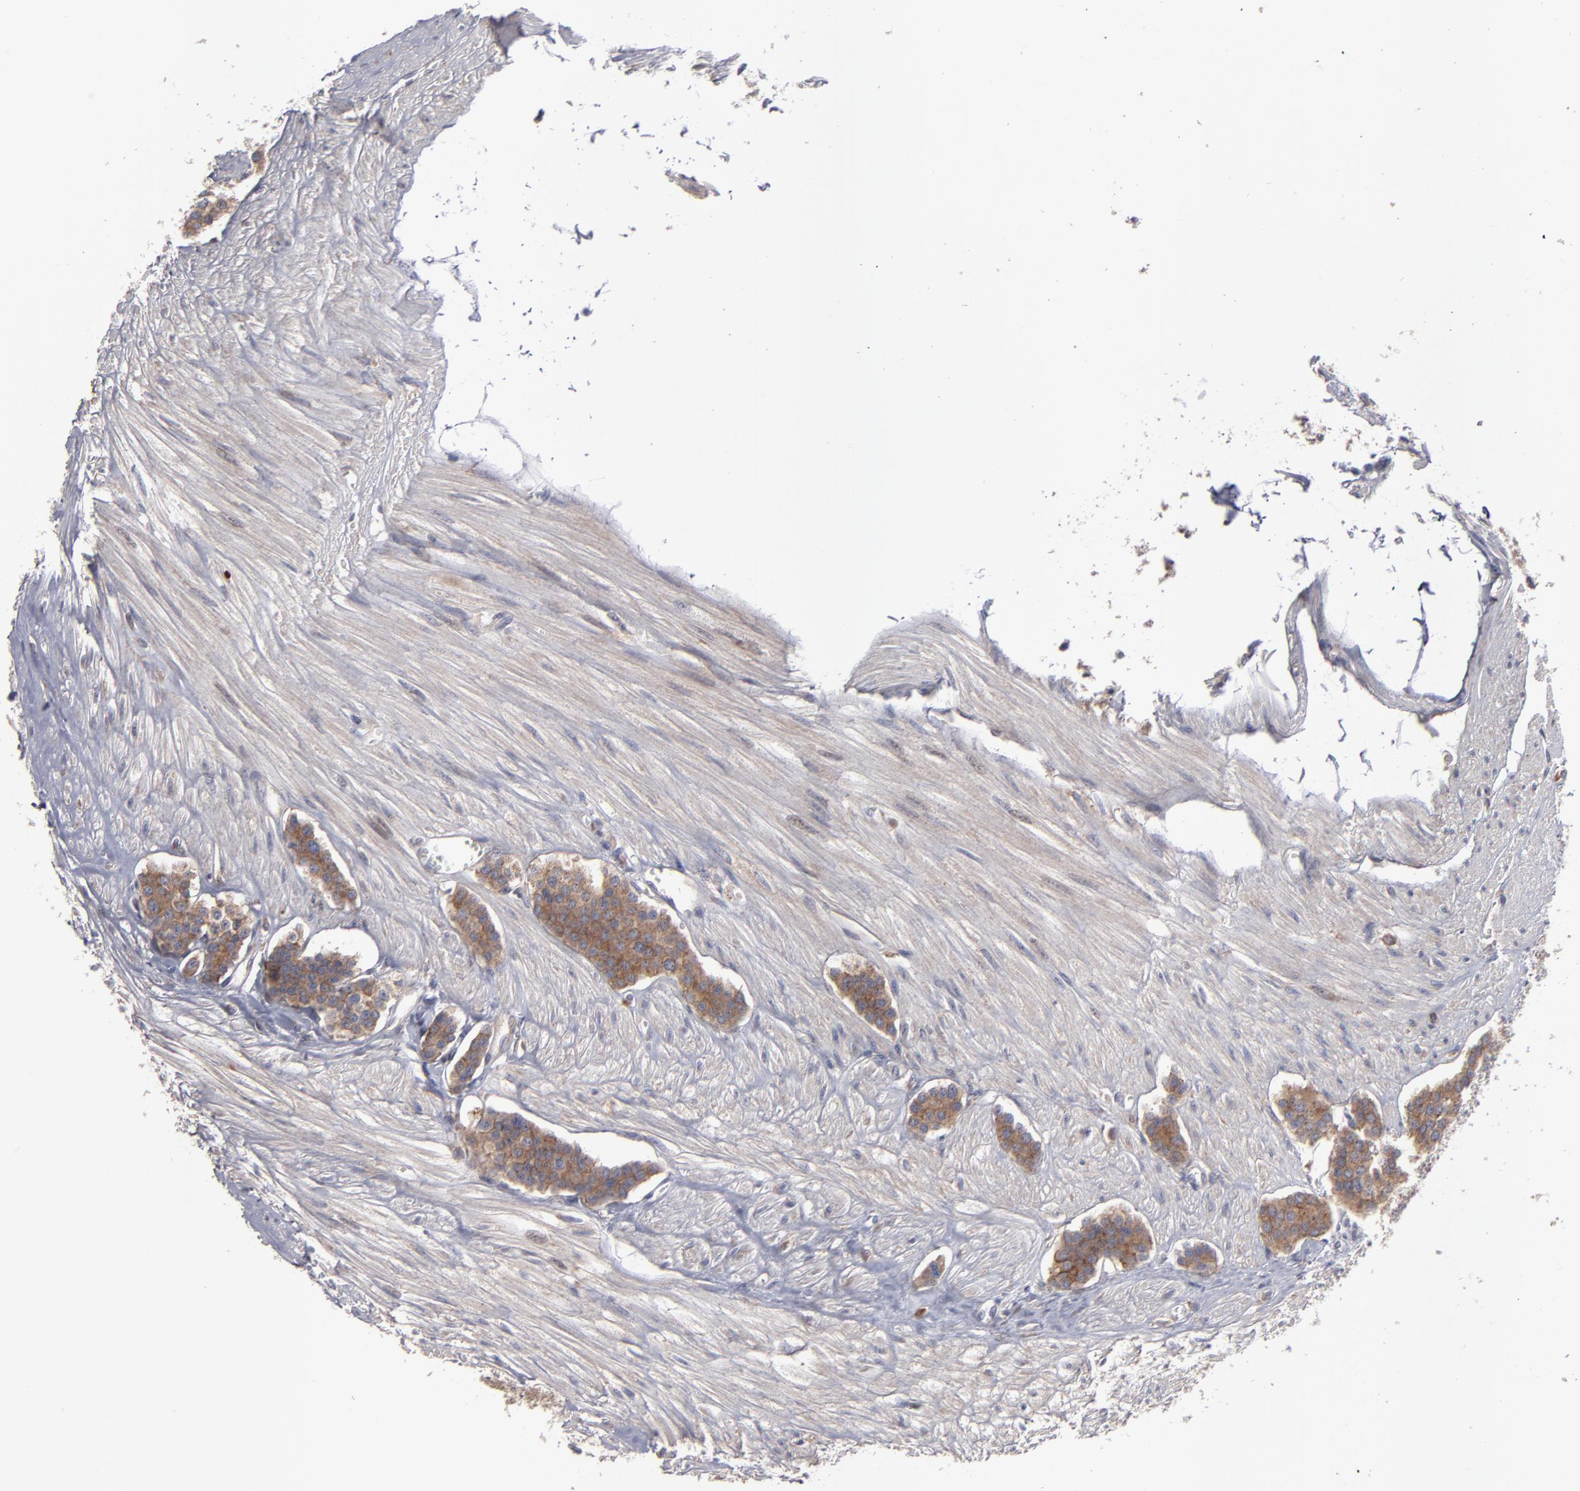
{"staining": {"intensity": "moderate", "quantity": ">75%", "location": "cytoplasmic/membranous"}, "tissue": "carcinoid", "cell_type": "Tumor cells", "image_type": "cancer", "snomed": [{"axis": "morphology", "description": "Carcinoid, malignant, NOS"}, {"axis": "topography", "description": "Small intestine"}], "caption": "Protein expression analysis of human malignant carcinoid reveals moderate cytoplasmic/membranous staining in about >75% of tumor cells. The staining was performed using DAB (3,3'-diaminobenzidine), with brown indicating positive protein expression. Nuclei are stained blue with hematoxylin.", "gene": "SND1", "patient": {"sex": "male", "age": 60}}